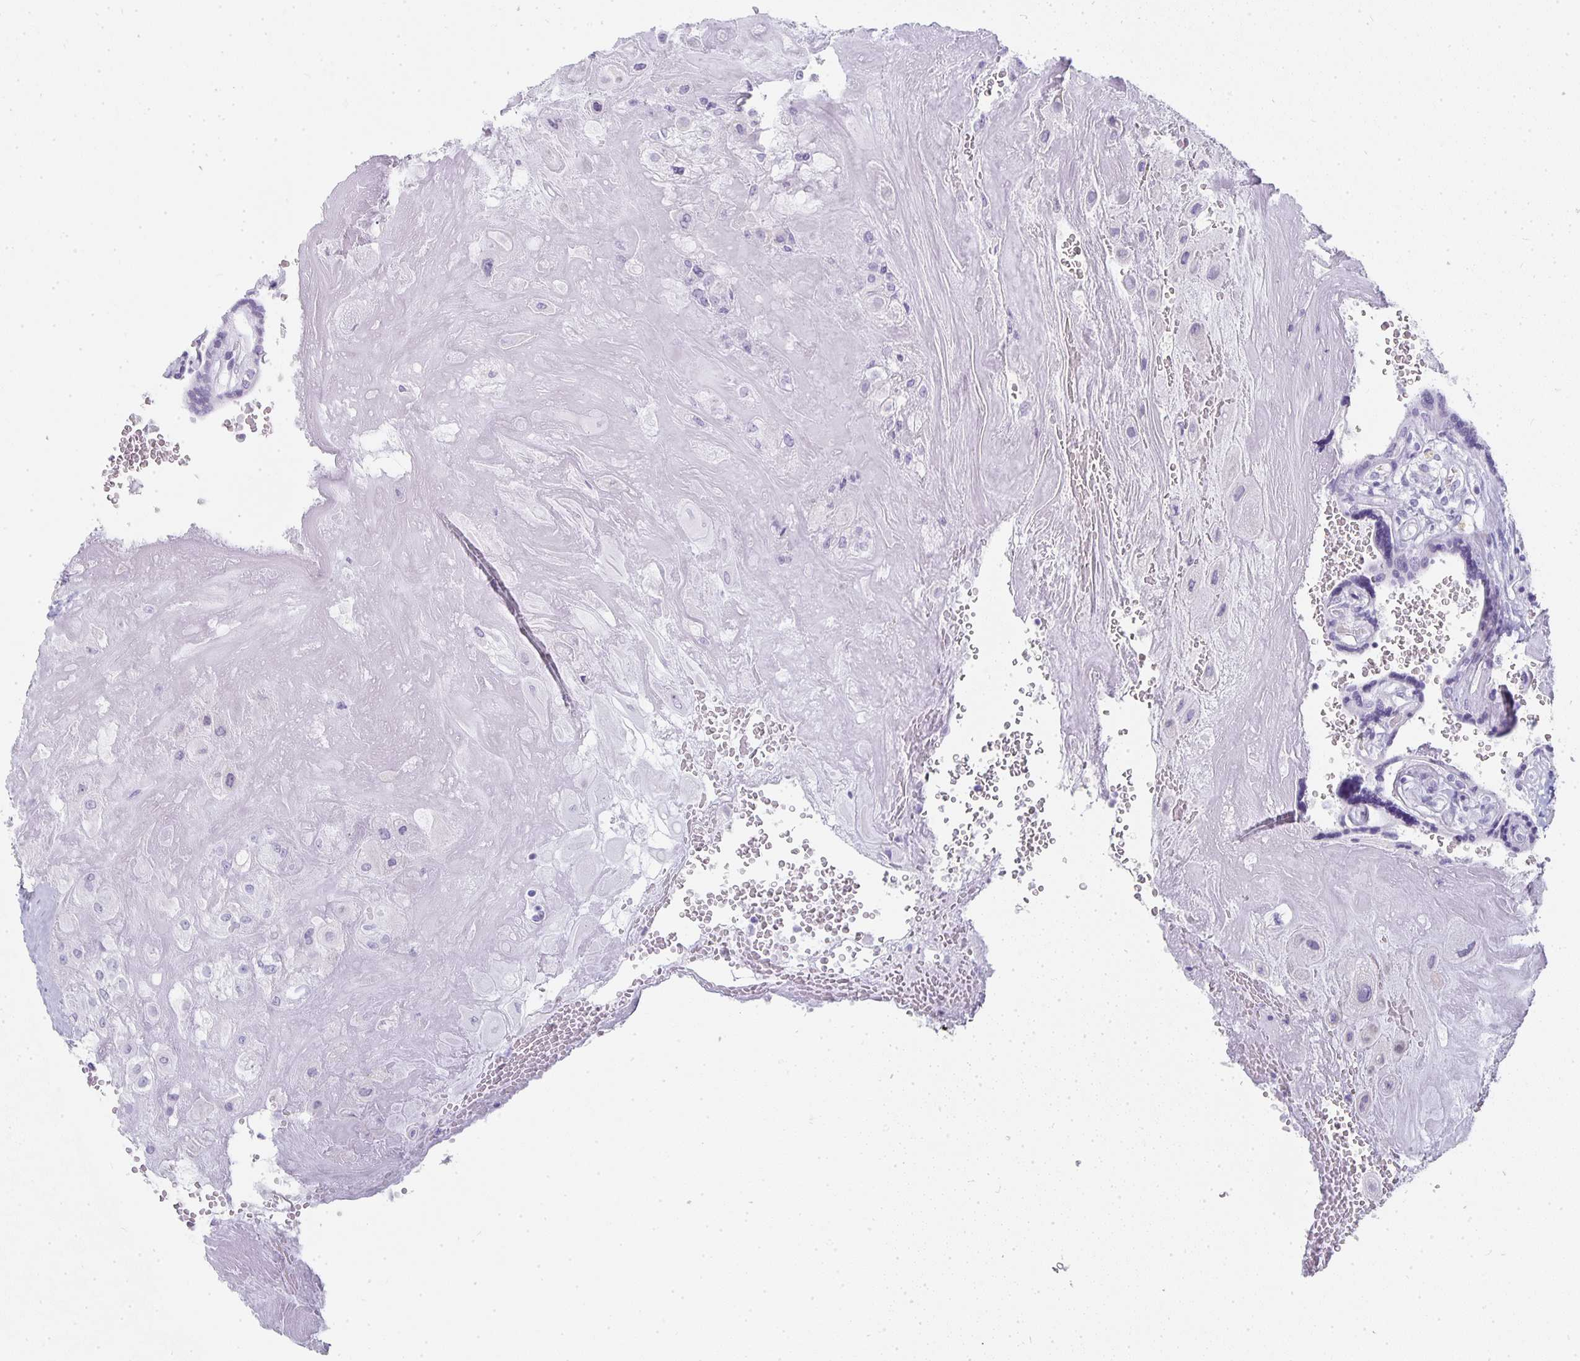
{"staining": {"intensity": "negative", "quantity": "none", "location": "none"}, "tissue": "placenta", "cell_type": "Decidual cells", "image_type": "normal", "snomed": [{"axis": "morphology", "description": "Normal tissue, NOS"}, {"axis": "topography", "description": "Placenta"}], "caption": "This is an immunohistochemistry (IHC) micrograph of normal human placenta. There is no expression in decidual cells.", "gene": "TPSD1", "patient": {"sex": "female", "age": 32}}